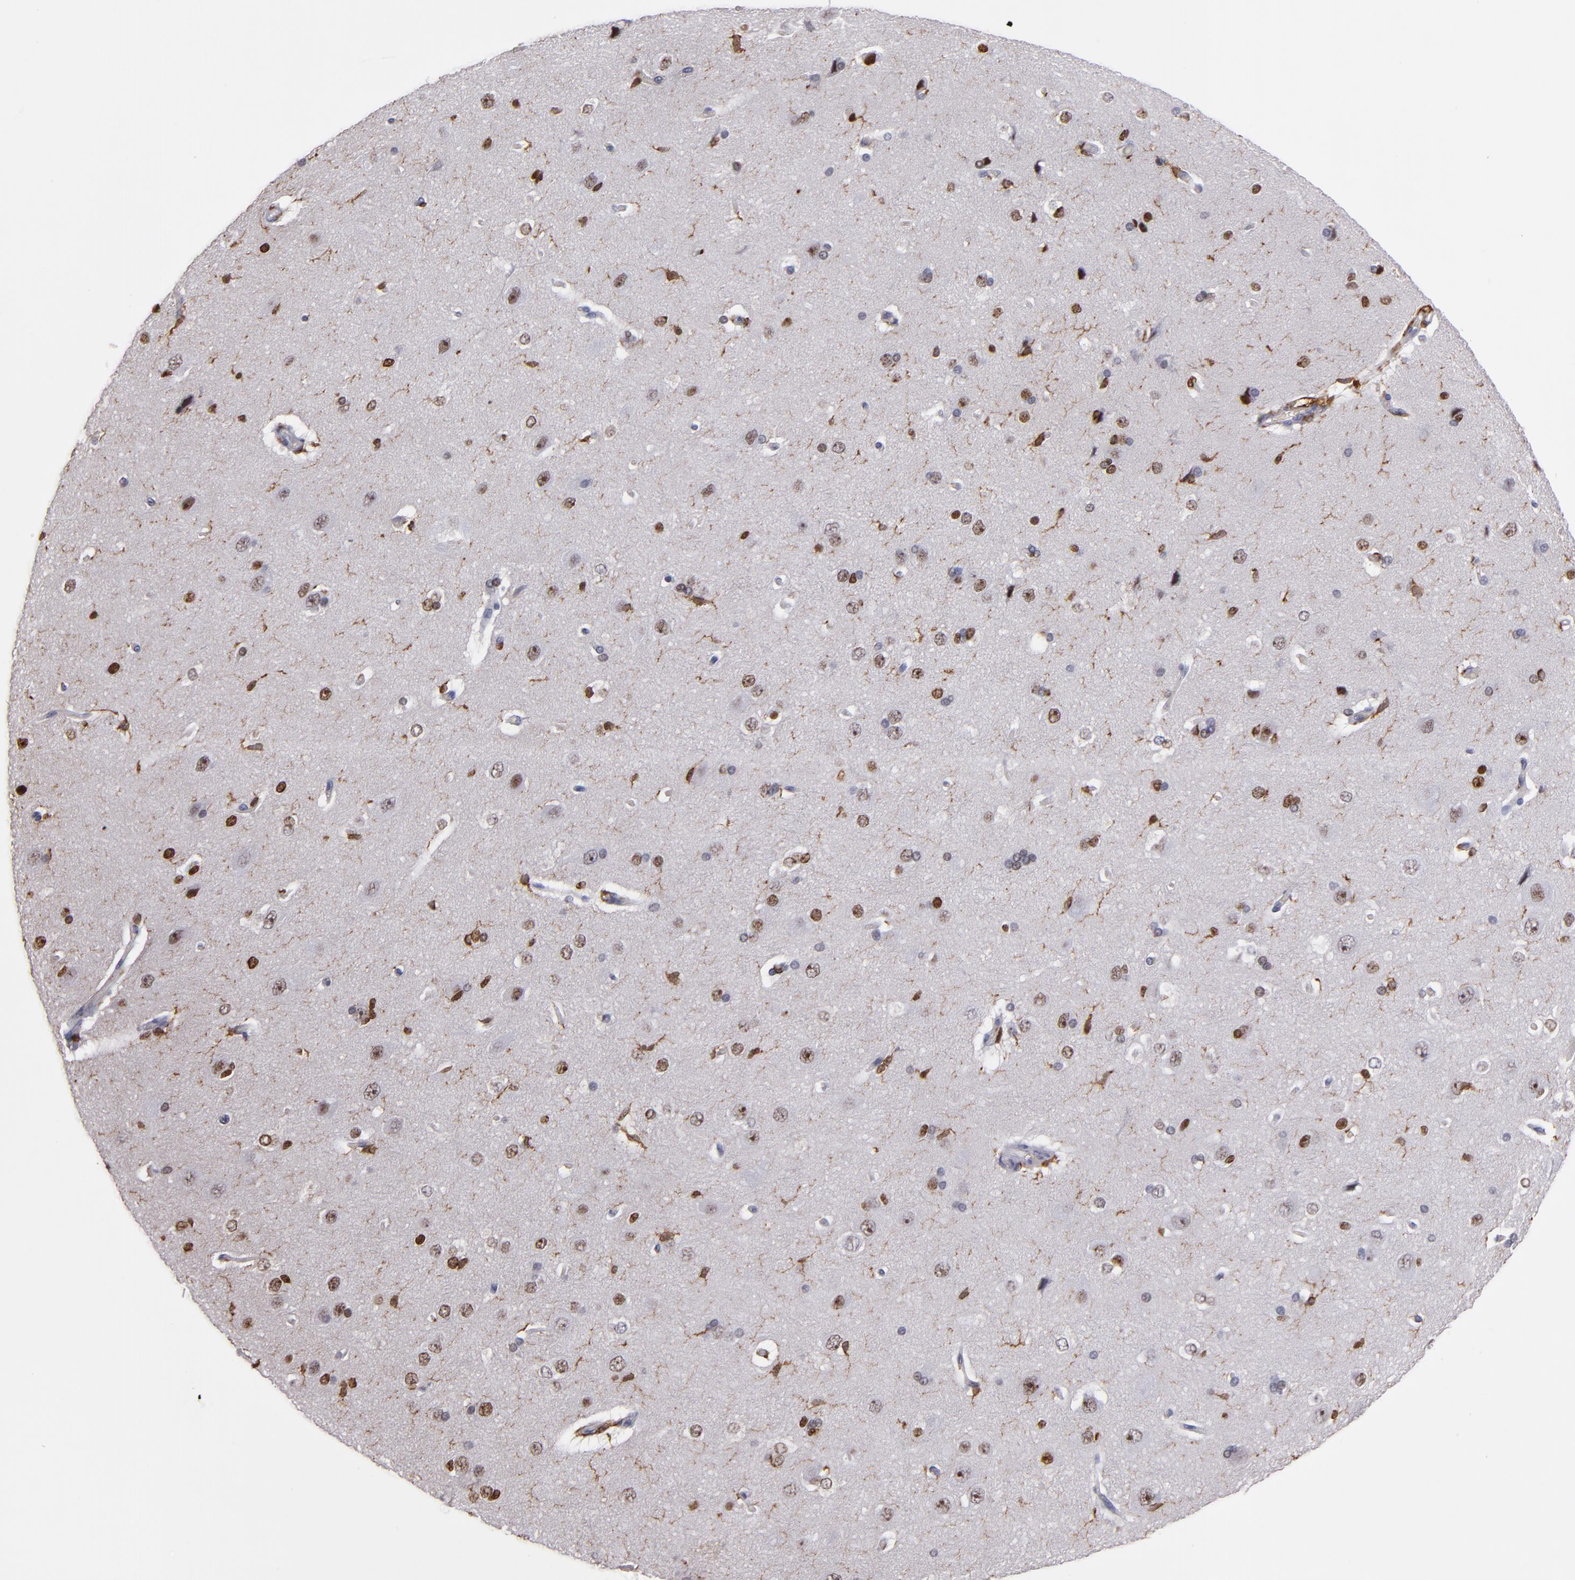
{"staining": {"intensity": "negative", "quantity": "none", "location": "none"}, "tissue": "cerebral cortex", "cell_type": "Endothelial cells", "image_type": "normal", "snomed": [{"axis": "morphology", "description": "Normal tissue, NOS"}, {"axis": "topography", "description": "Cerebral cortex"}], "caption": "A histopathology image of cerebral cortex stained for a protein shows no brown staining in endothelial cells.", "gene": "WAS", "patient": {"sex": "female", "age": 45}}